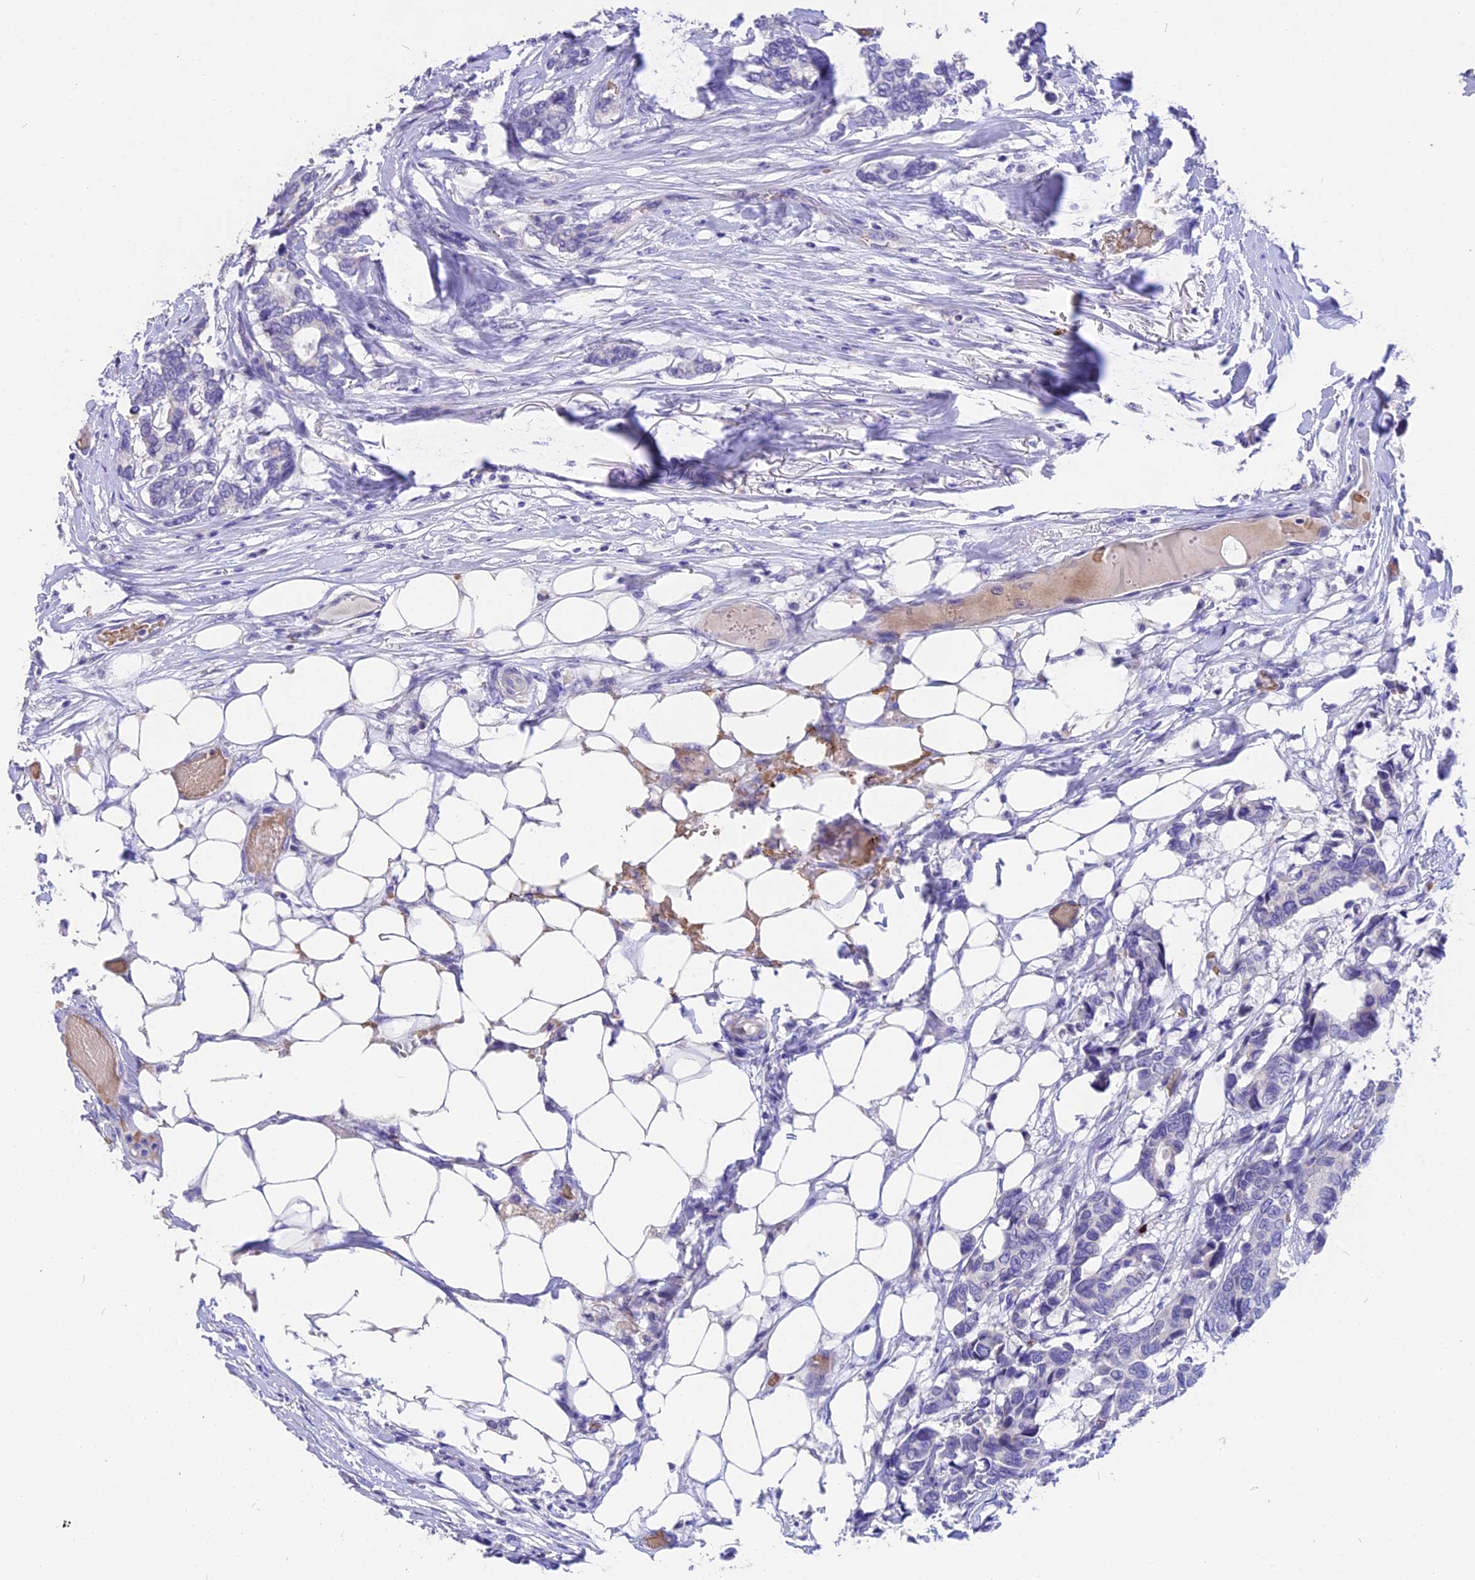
{"staining": {"intensity": "negative", "quantity": "none", "location": "none"}, "tissue": "breast cancer", "cell_type": "Tumor cells", "image_type": "cancer", "snomed": [{"axis": "morphology", "description": "Duct carcinoma"}, {"axis": "topography", "description": "Breast"}], "caption": "Immunohistochemistry of human intraductal carcinoma (breast) shows no positivity in tumor cells.", "gene": "TNNC2", "patient": {"sex": "female", "age": 87}}